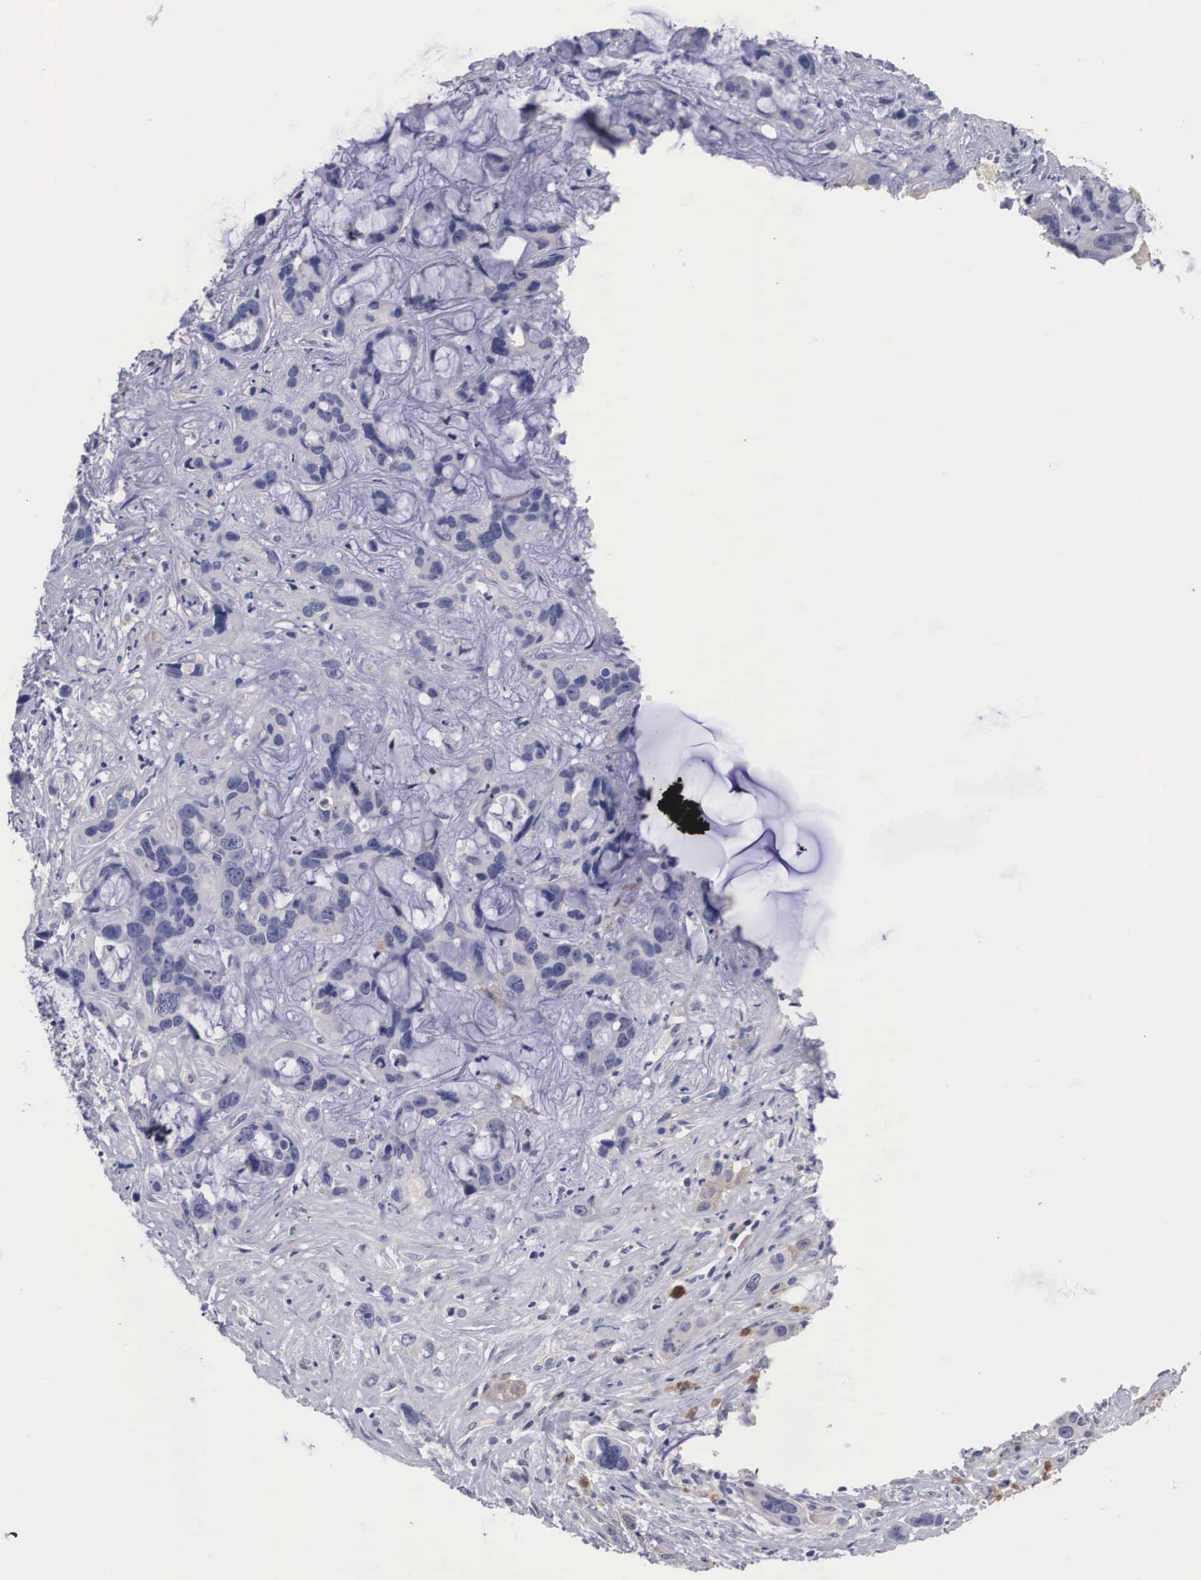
{"staining": {"intensity": "negative", "quantity": "none", "location": "none"}, "tissue": "liver cancer", "cell_type": "Tumor cells", "image_type": "cancer", "snomed": [{"axis": "morphology", "description": "Cholangiocarcinoma"}, {"axis": "topography", "description": "Liver"}], "caption": "High power microscopy micrograph of an IHC photomicrograph of liver cholangiocarcinoma, revealing no significant expression in tumor cells.", "gene": "ABHD4", "patient": {"sex": "female", "age": 65}}